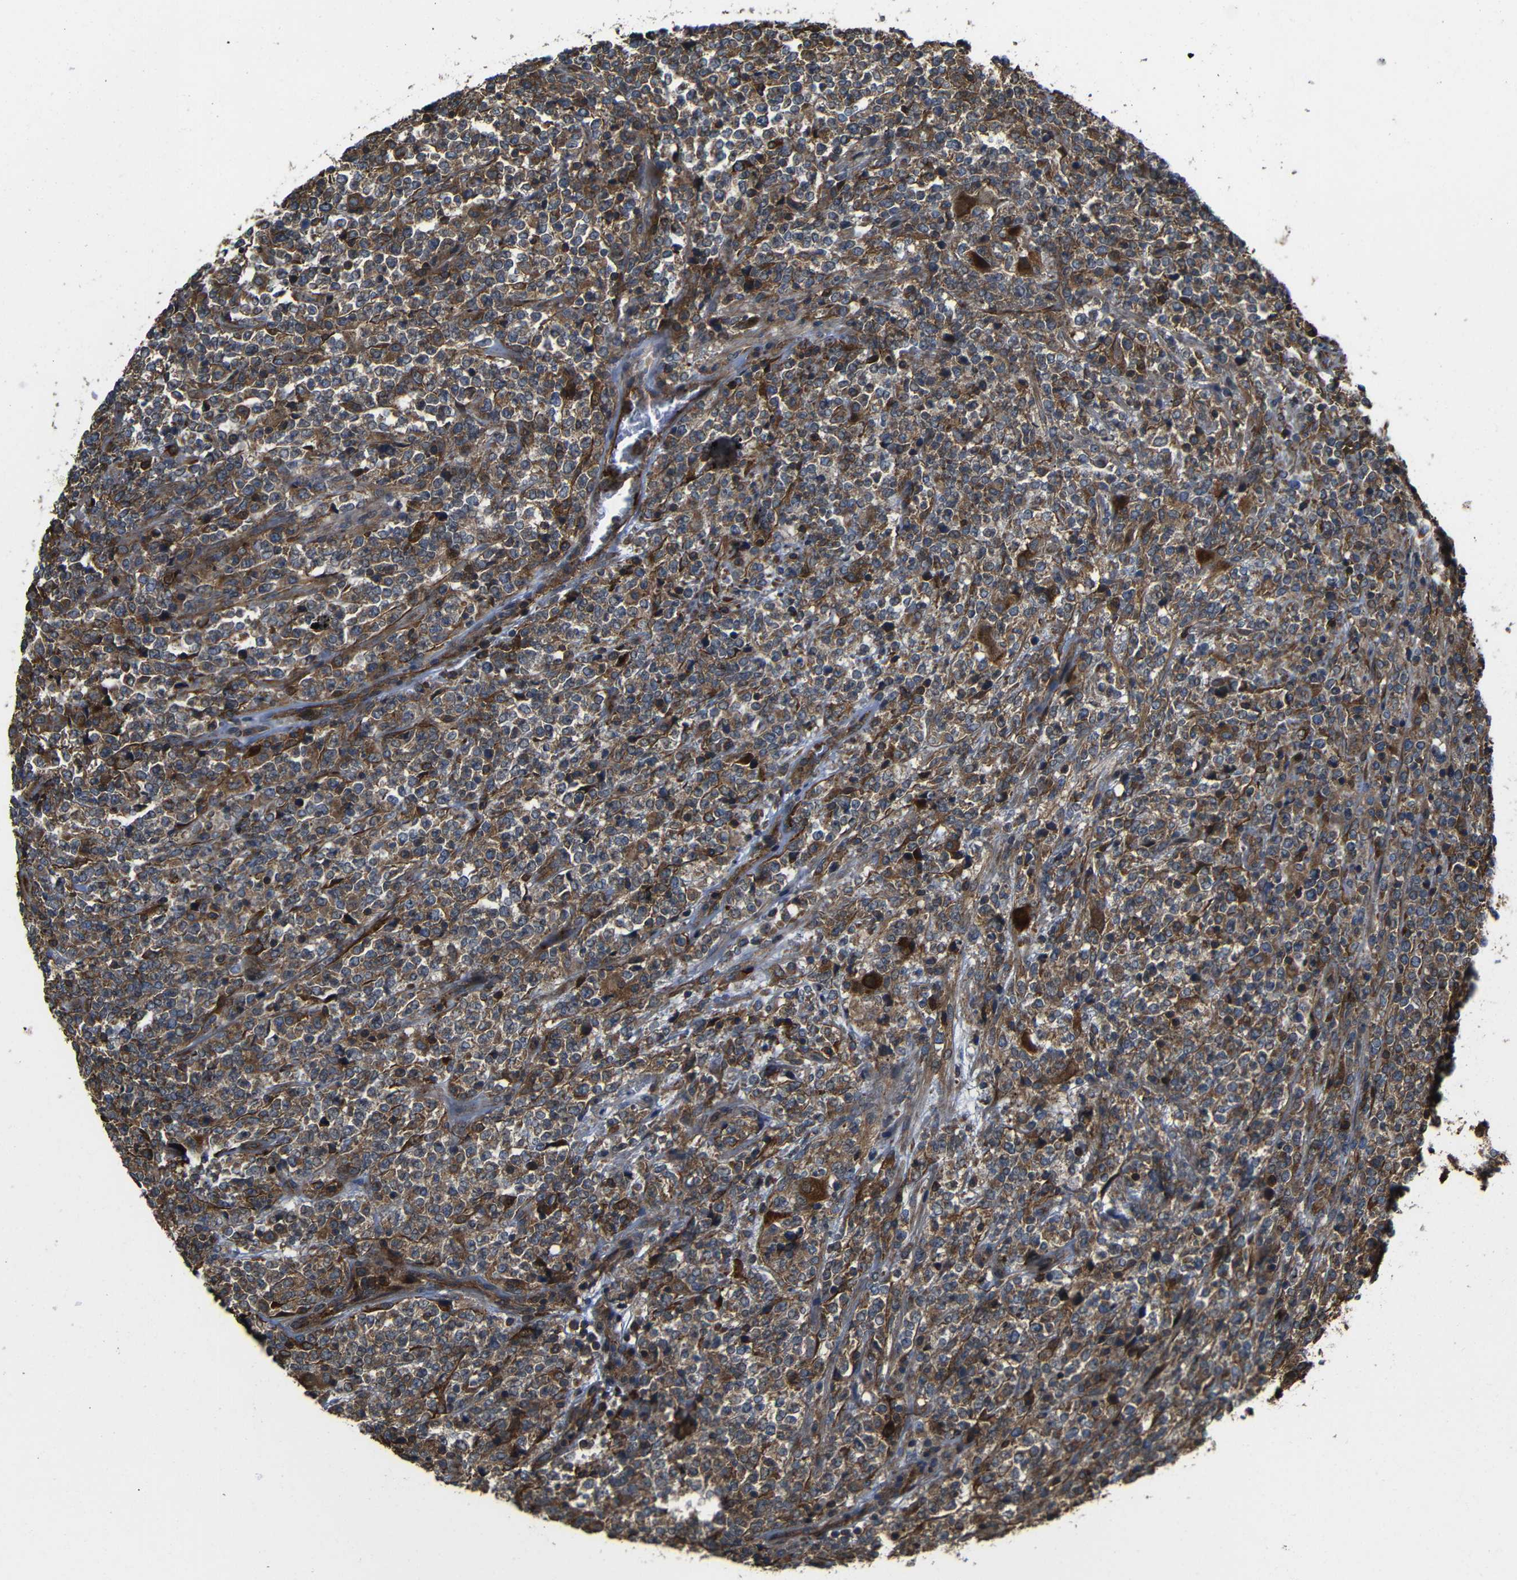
{"staining": {"intensity": "moderate", "quantity": "25%-75%", "location": "cytoplasmic/membranous"}, "tissue": "lymphoma", "cell_type": "Tumor cells", "image_type": "cancer", "snomed": [{"axis": "morphology", "description": "Malignant lymphoma, non-Hodgkin's type, High grade"}, {"axis": "topography", "description": "Soft tissue"}], "caption": "High-power microscopy captured an immunohistochemistry (IHC) micrograph of lymphoma, revealing moderate cytoplasmic/membranous positivity in about 25%-75% of tumor cells.", "gene": "PTCH1", "patient": {"sex": "male", "age": 18}}